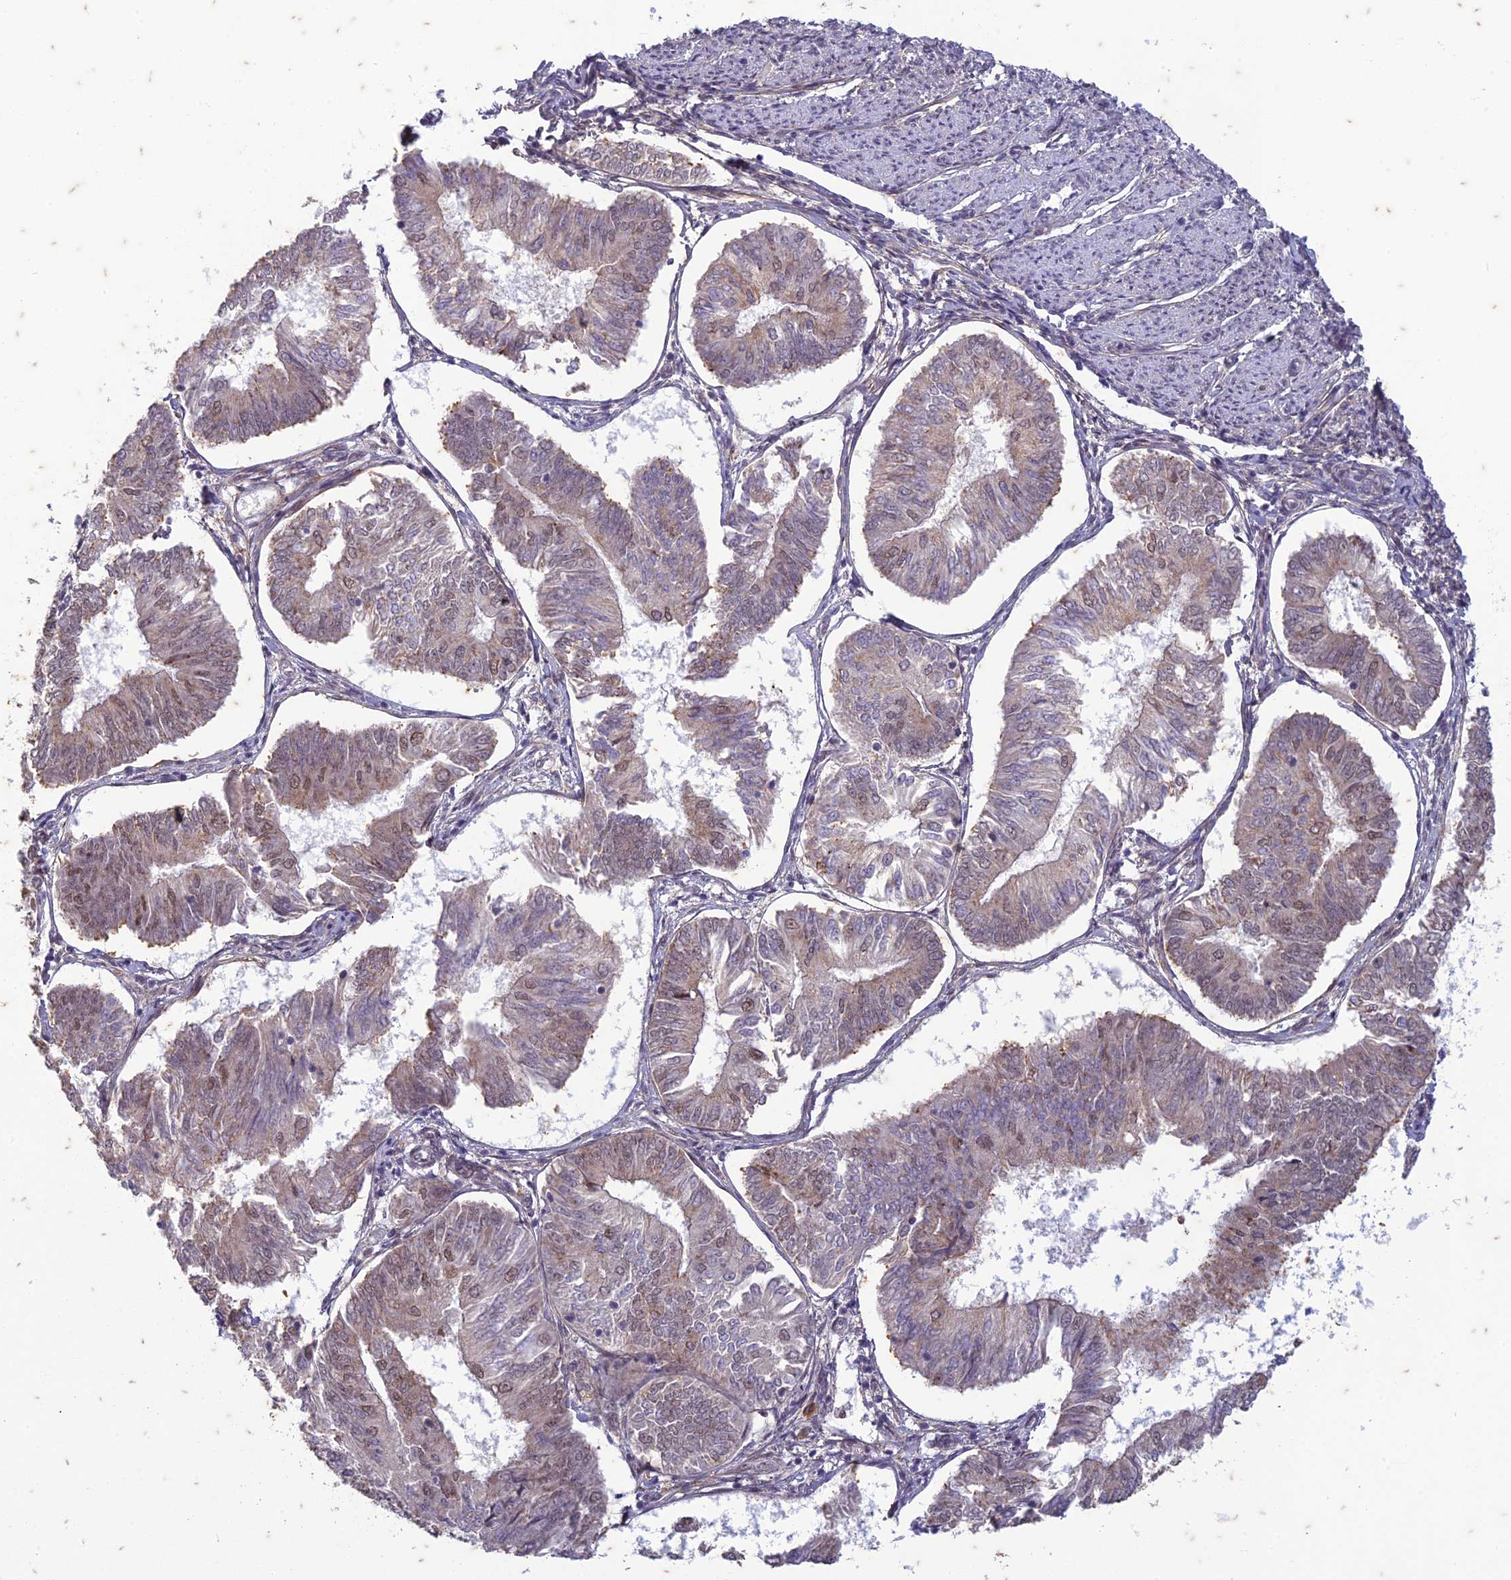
{"staining": {"intensity": "weak", "quantity": "25%-75%", "location": "nuclear"}, "tissue": "endometrial cancer", "cell_type": "Tumor cells", "image_type": "cancer", "snomed": [{"axis": "morphology", "description": "Adenocarcinoma, NOS"}, {"axis": "topography", "description": "Endometrium"}], "caption": "IHC histopathology image of human endometrial cancer (adenocarcinoma) stained for a protein (brown), which reveals low levels of weak nuclear expression in about 25%-75% of tumor cells.", "gene": "PABPN1L", "patient": {"sex": "female", "age": 58}}